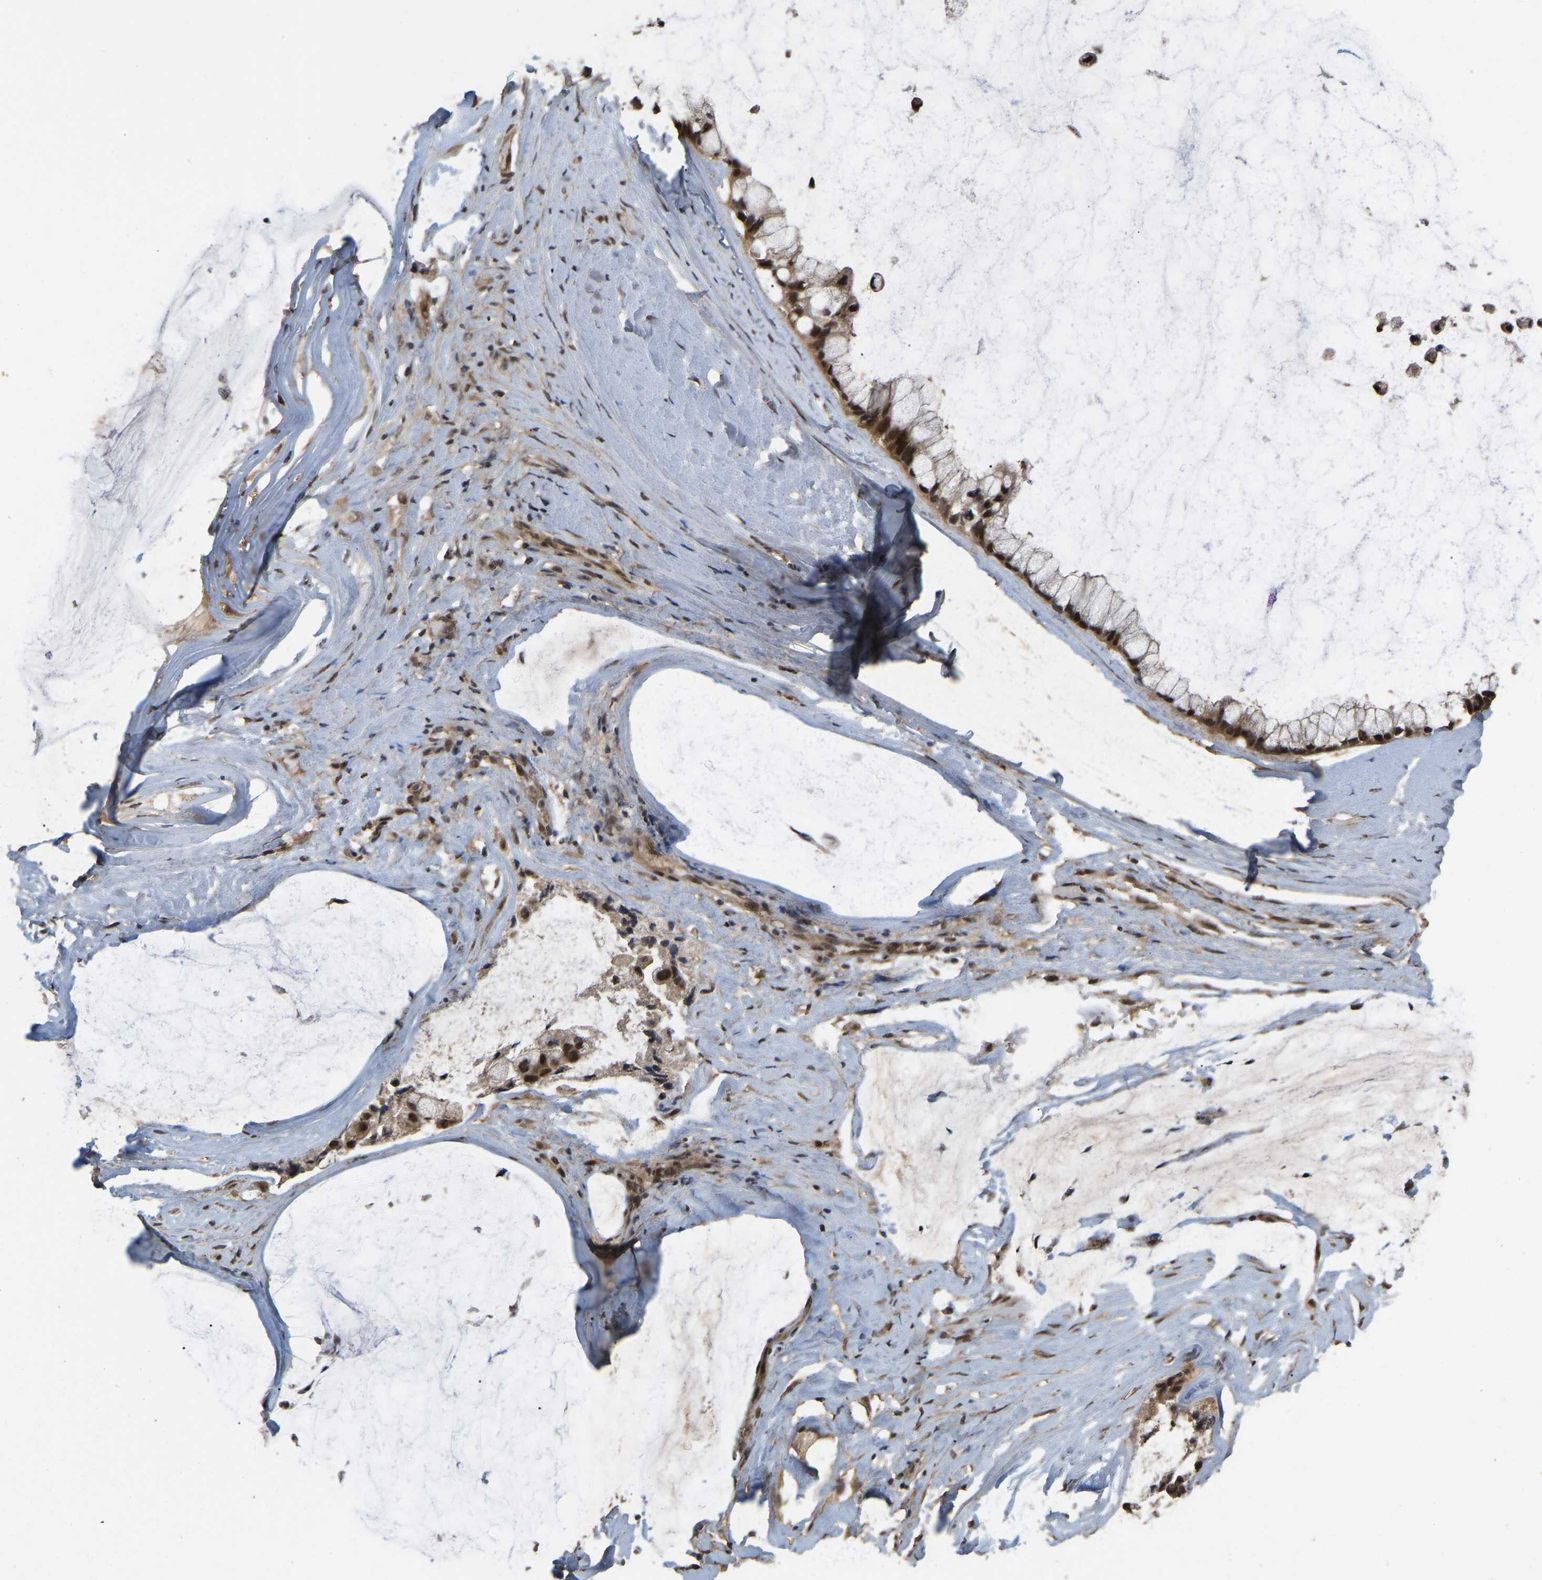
{"staining": {"intensity": "strong", "quantity": ">75%", "location": "cytoplasmic/membranous,nuclear"}, "tissue": "ovarian cancer", "cell_type": "Tumor cells", "image_type": "cancer", "snomed": [{"axis": "morphology", "description": "Cystadenocarcinoma, mucinous, NOS"}, {"axis": "topography", "description": "Ovary"}], "caption": "Ovarian mucinous cystadenocarcinoma was stained to show a protein in brown. There is high levels of strong cytoplasmic/membranous and nuclear staining in about >75% of tumor cells.", "gene": "ARHGAP23", "patient": {"sex": "female", "age": 39}}